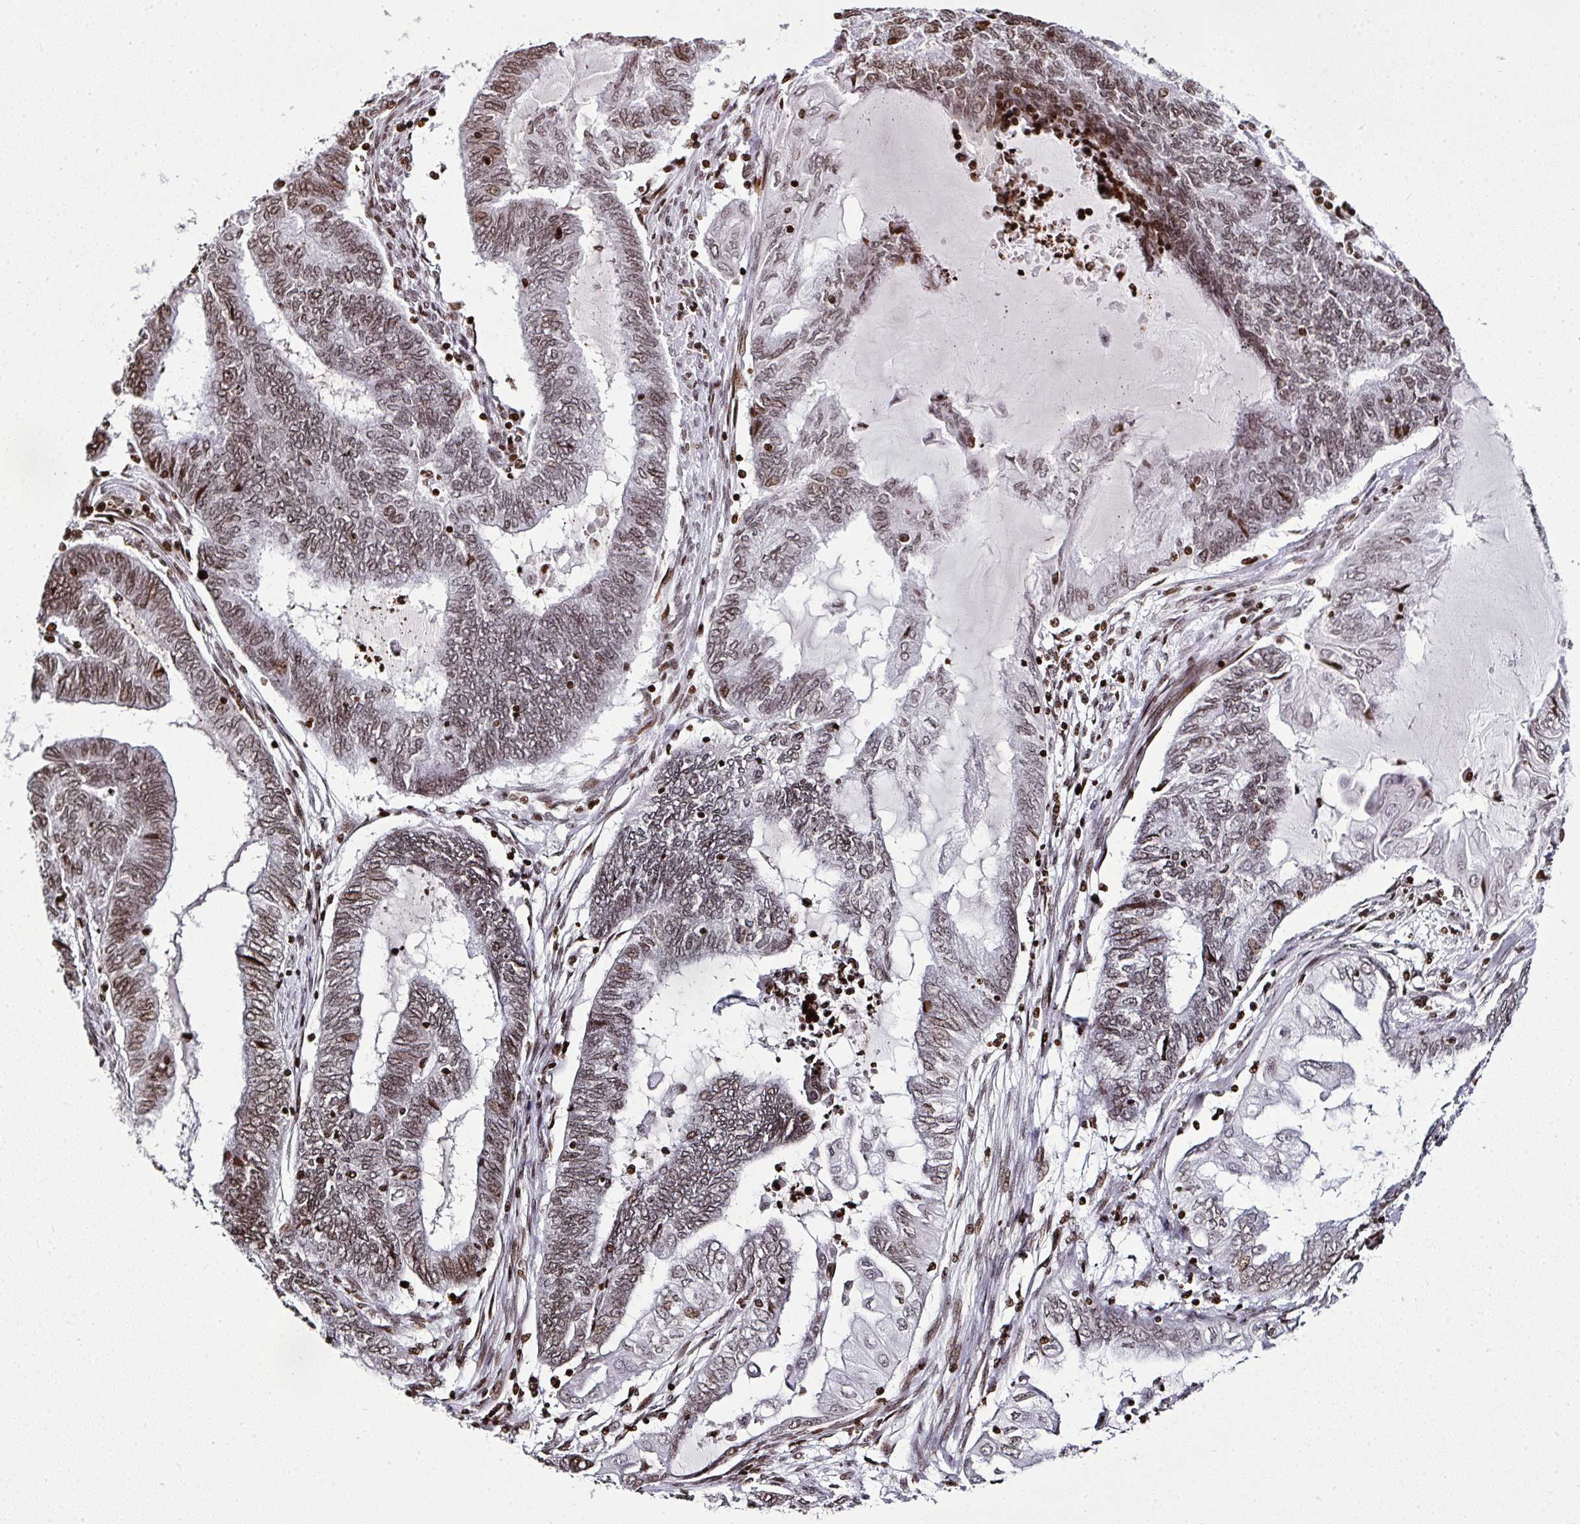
{"staining": {"intensity": "moderate", "quantity": ">75%", "location": "nuclear"}, "tissue": "endometrial cancer", "cell_type": "Tumor cells", "image_type": "cancer", "snomed": [{"axis": "morphology", "description": "Adenocarcinoma, NOS"}, {"axis": "topography", "description": "Uterus"}, {"axis": "topography", "description": "Endometrium"}], "caption": "Protein analysis of adenocarcinoma (endometrial) tissue shows moderate nuclear staining in about >75% of tumor cells.", "gene": "RASL11A", "patient": {"sex": "female", "age": 70}}